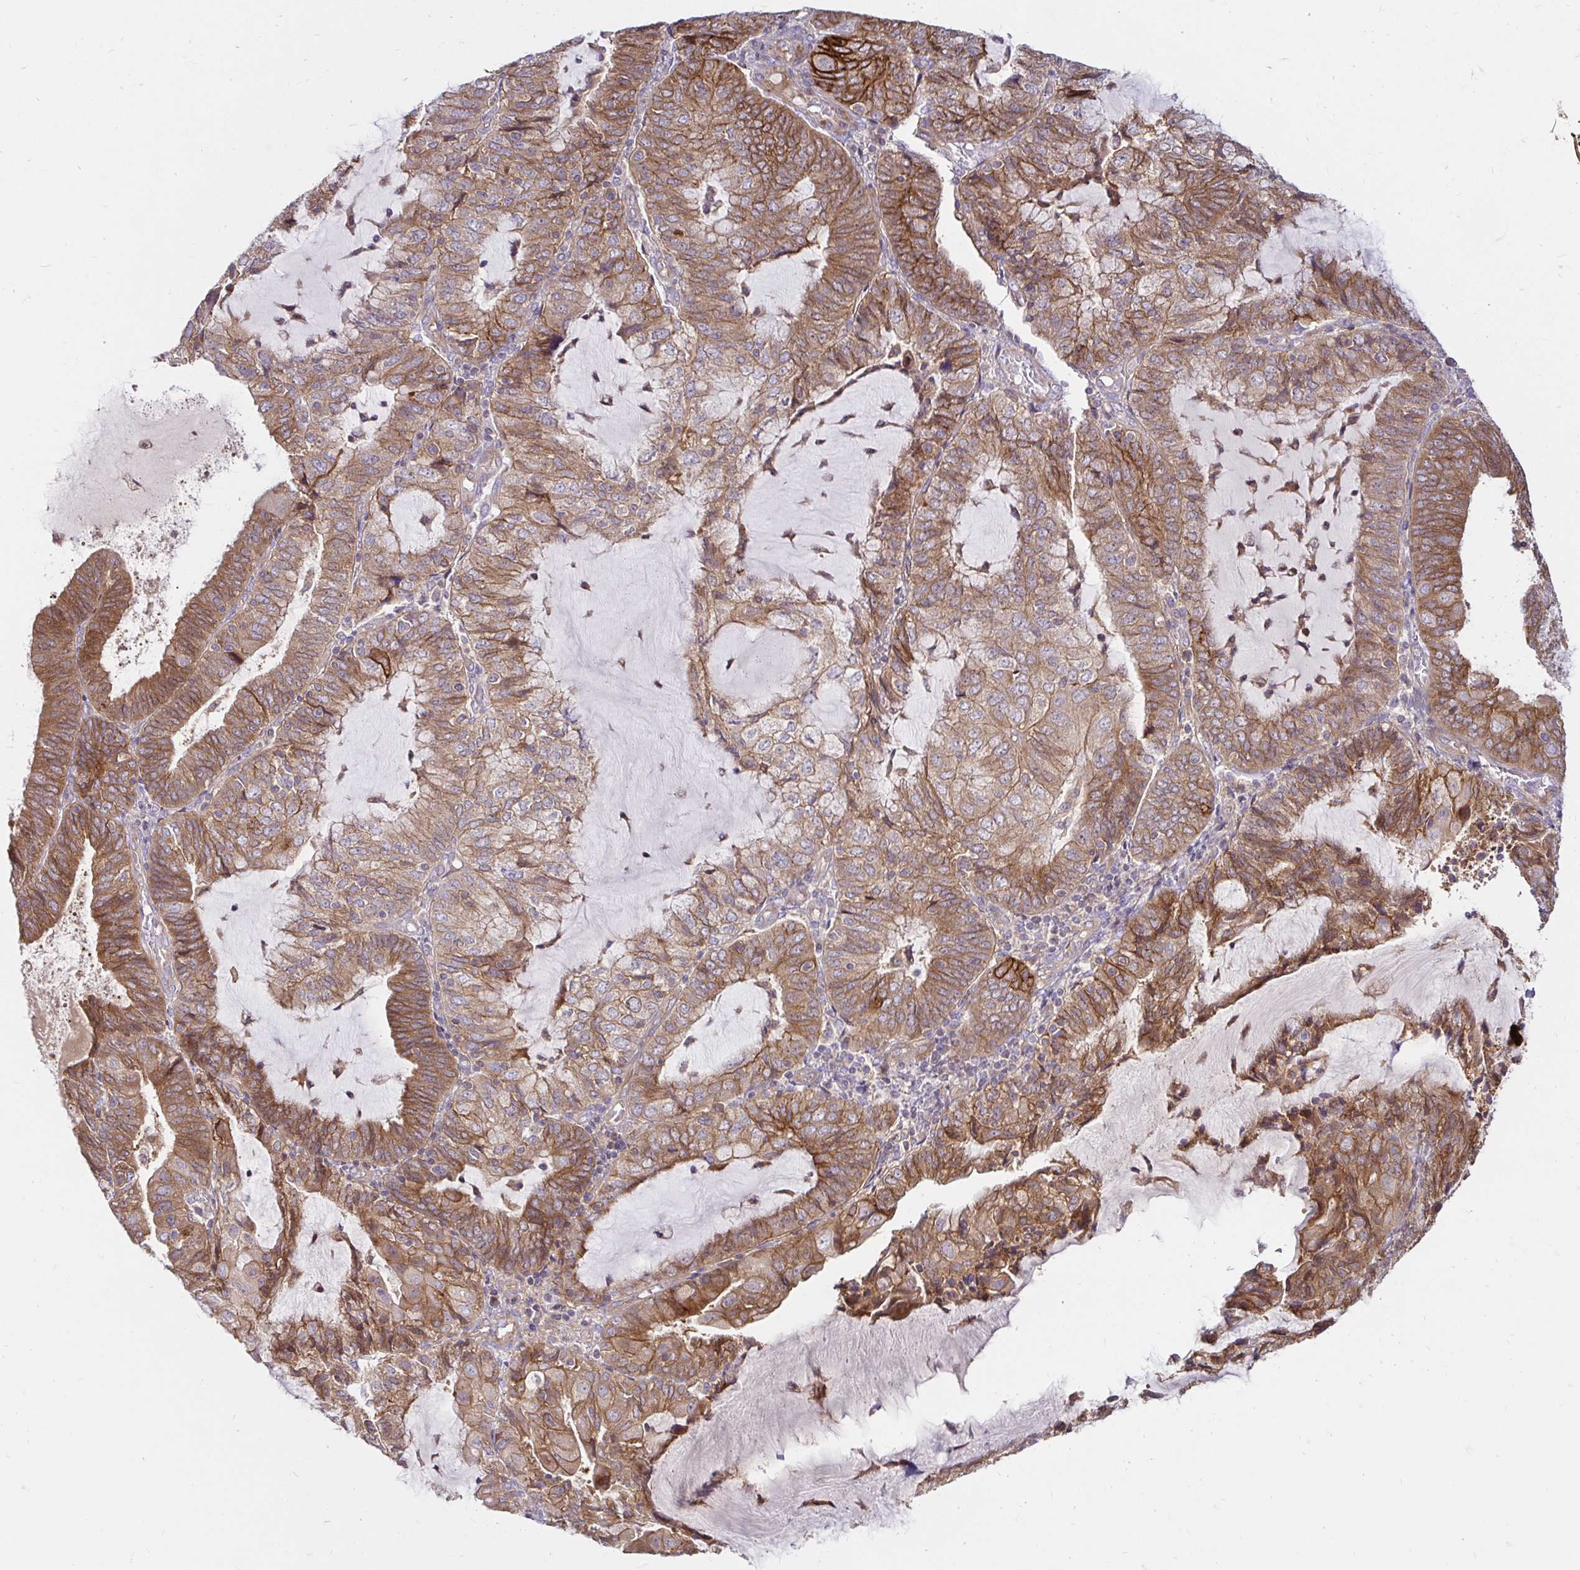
{"staining": {"intensity": "moderate", "quantity": ">75%", "location": "cytoplasmic/membranous"}, "tissue": "endometrial cancer", "cell_type": "Tumor cells", "image_type": "cancer", "snomed": [{"axis": "morphology", "description": "Adenocarcinoma, NOS"}, {"axis": "topography", "description": "Endometrium"}], "caption": "Protein expression analysis of endometrial cancer (adenocarcinoma) shows moderate cytoplasmic/membranous staining in approximately >75% of tumor cells.", "gene": "ITGA2", "patient": {"sex": "female", "age": 81}}